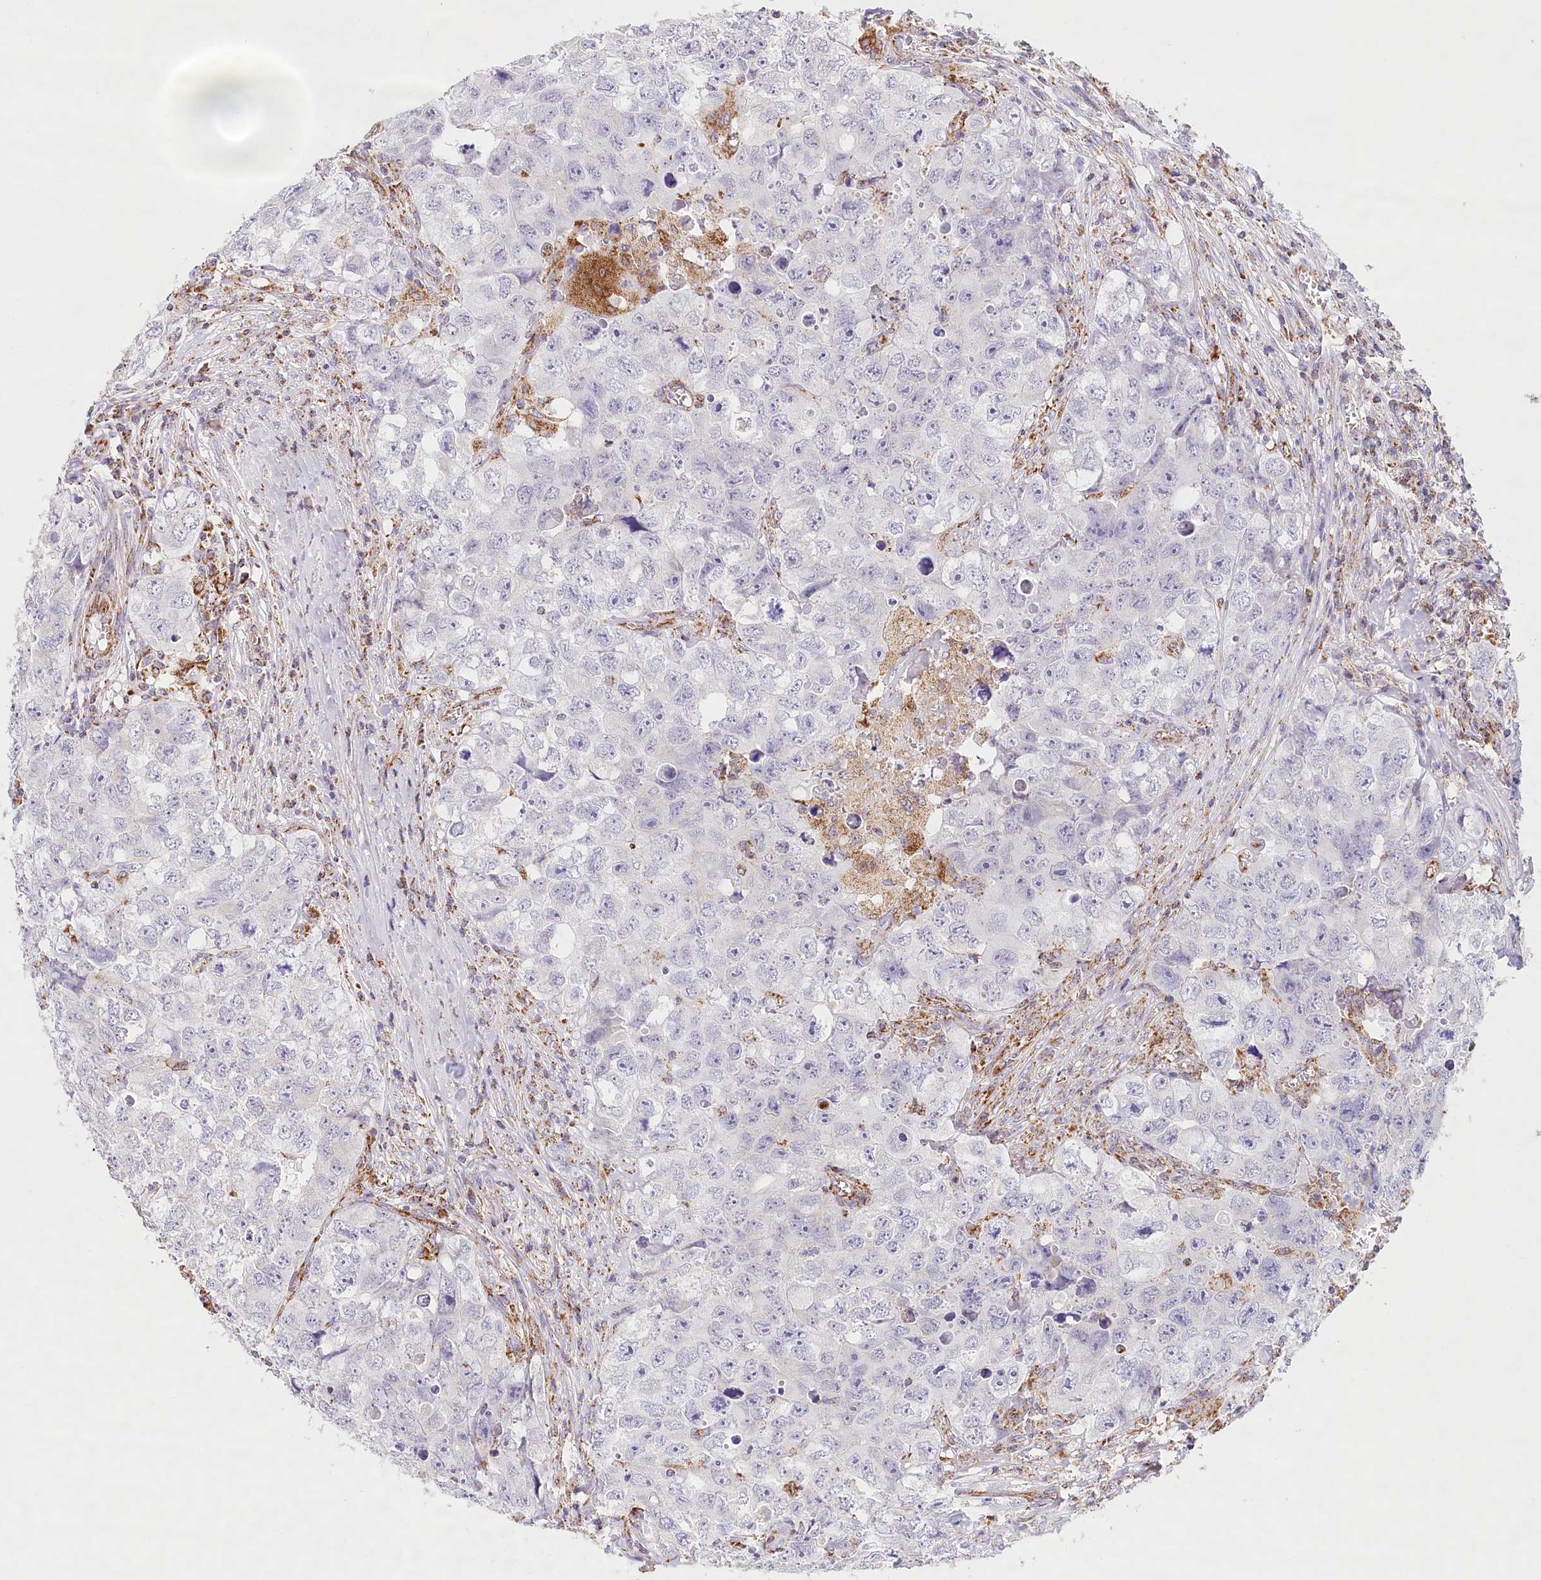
{"staining": {"intensity": "negative", "quantity": "none", "location": "none"}, "tissue": "testis cancer", "cell_type": "Tumor cells", "image_type": "cancer", "snomed": [{"axis": "morphology", "description": "Seminoma, NOS"}, {"axis": "morphology", "description": "Carcinoma, Embryonal, NOS"}, {"axis": "topography", "description": "Testis"}], "caption": "A micrograph of testis cancer stained for a protein exhibits no brown staining in tumor cells.", "gene": "LSS", "patient": {"sex": "male", "age": 43}}